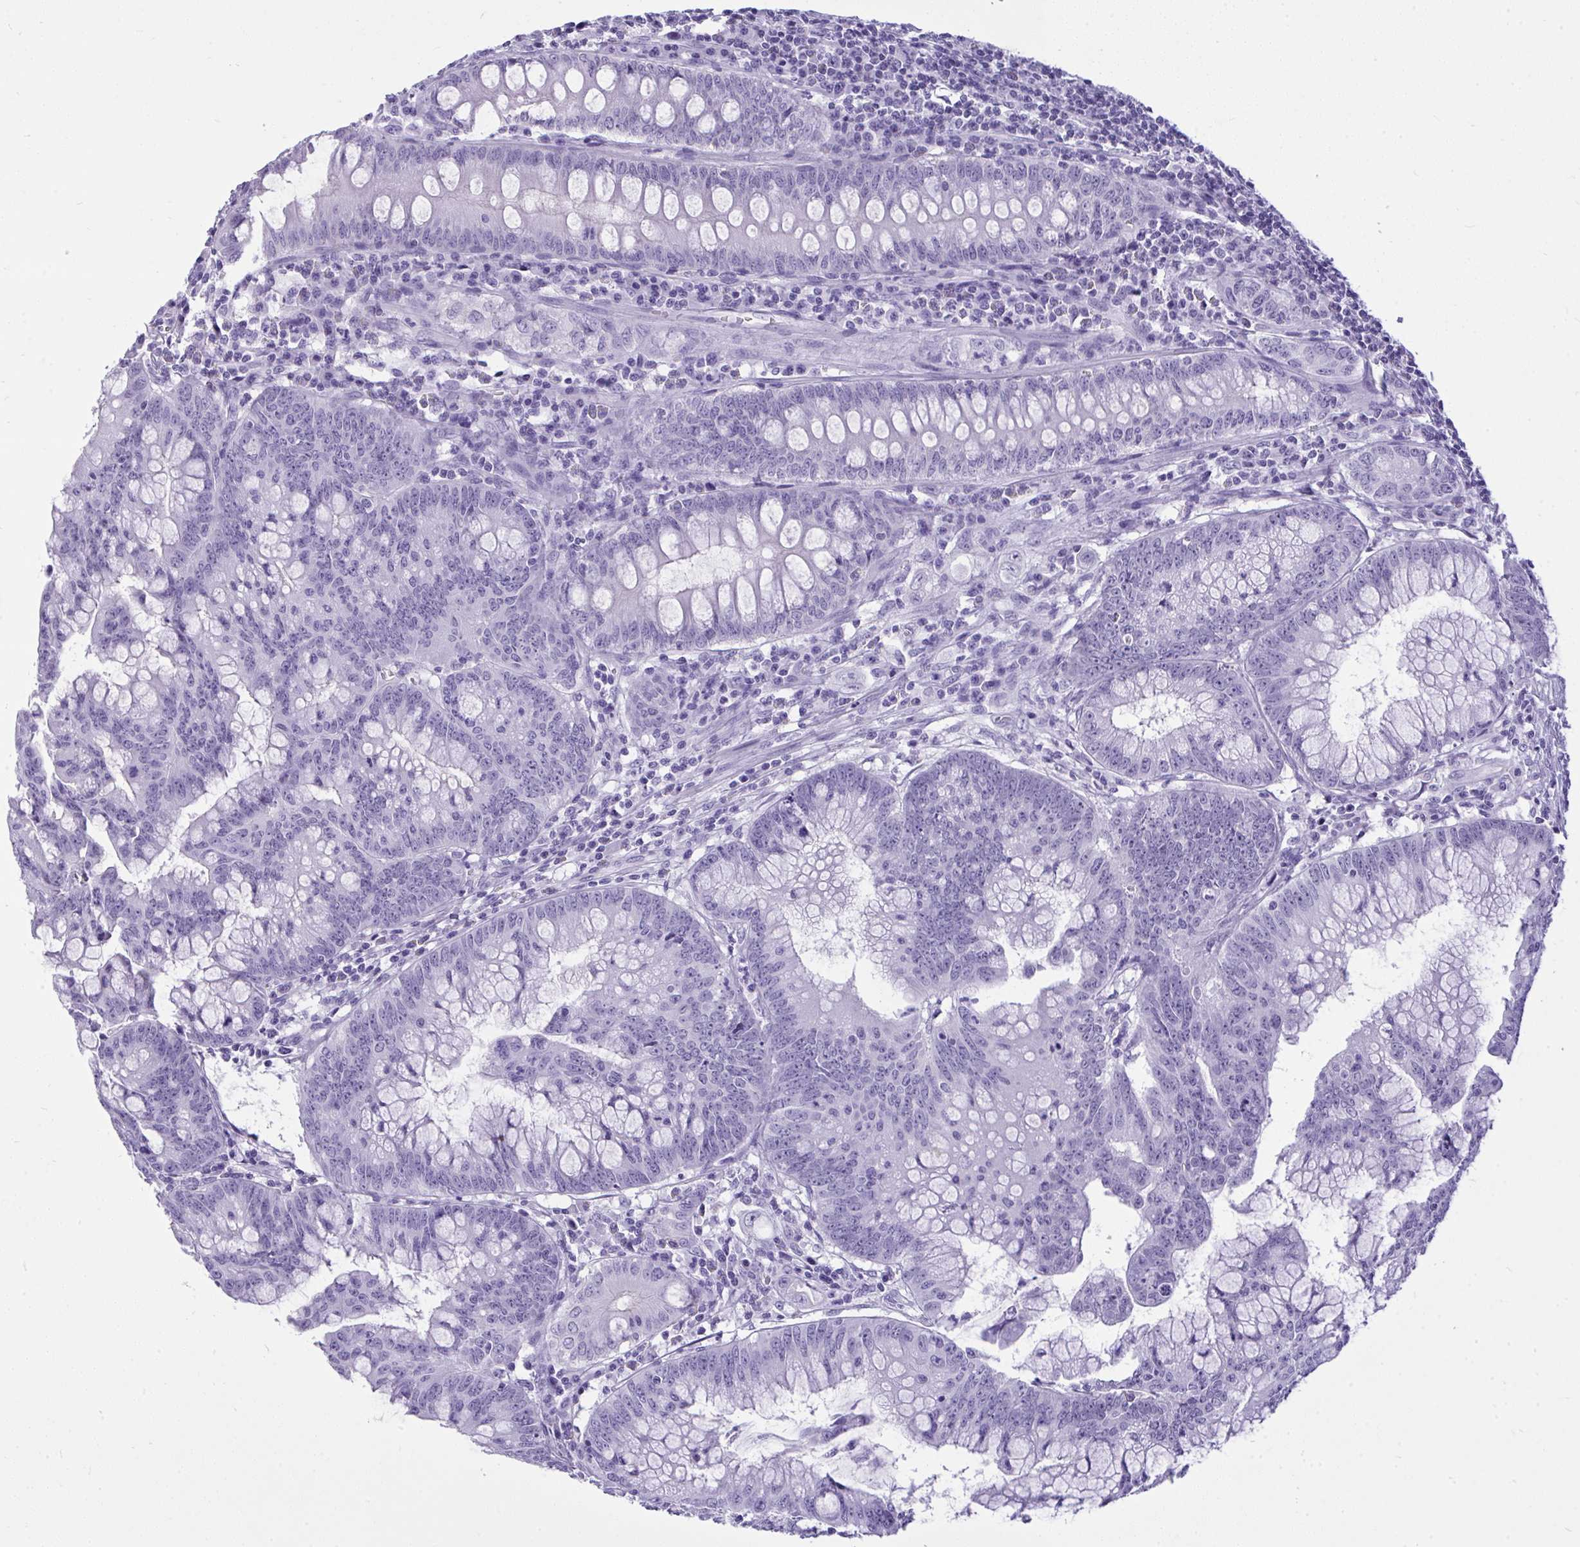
{"staining": {"intensity": "negative", "quantity": "none", "location": "none"}, "tissue": "colorectal cancer", "cell_type": "Tumor cells", "image_type": "cancer", "snomed": [{"axis": "morphology", "description": "Adenocarcinoma, NOS"}, {"axis": "topography", "description": "Colon"}], "caption": "An immunohistochemistry image of colorectal cancer is shown. There is no staining in tumor cells of colorectal cancer.", "gene": "PRM2", "patient": {"sex": "male", "age": 62}}